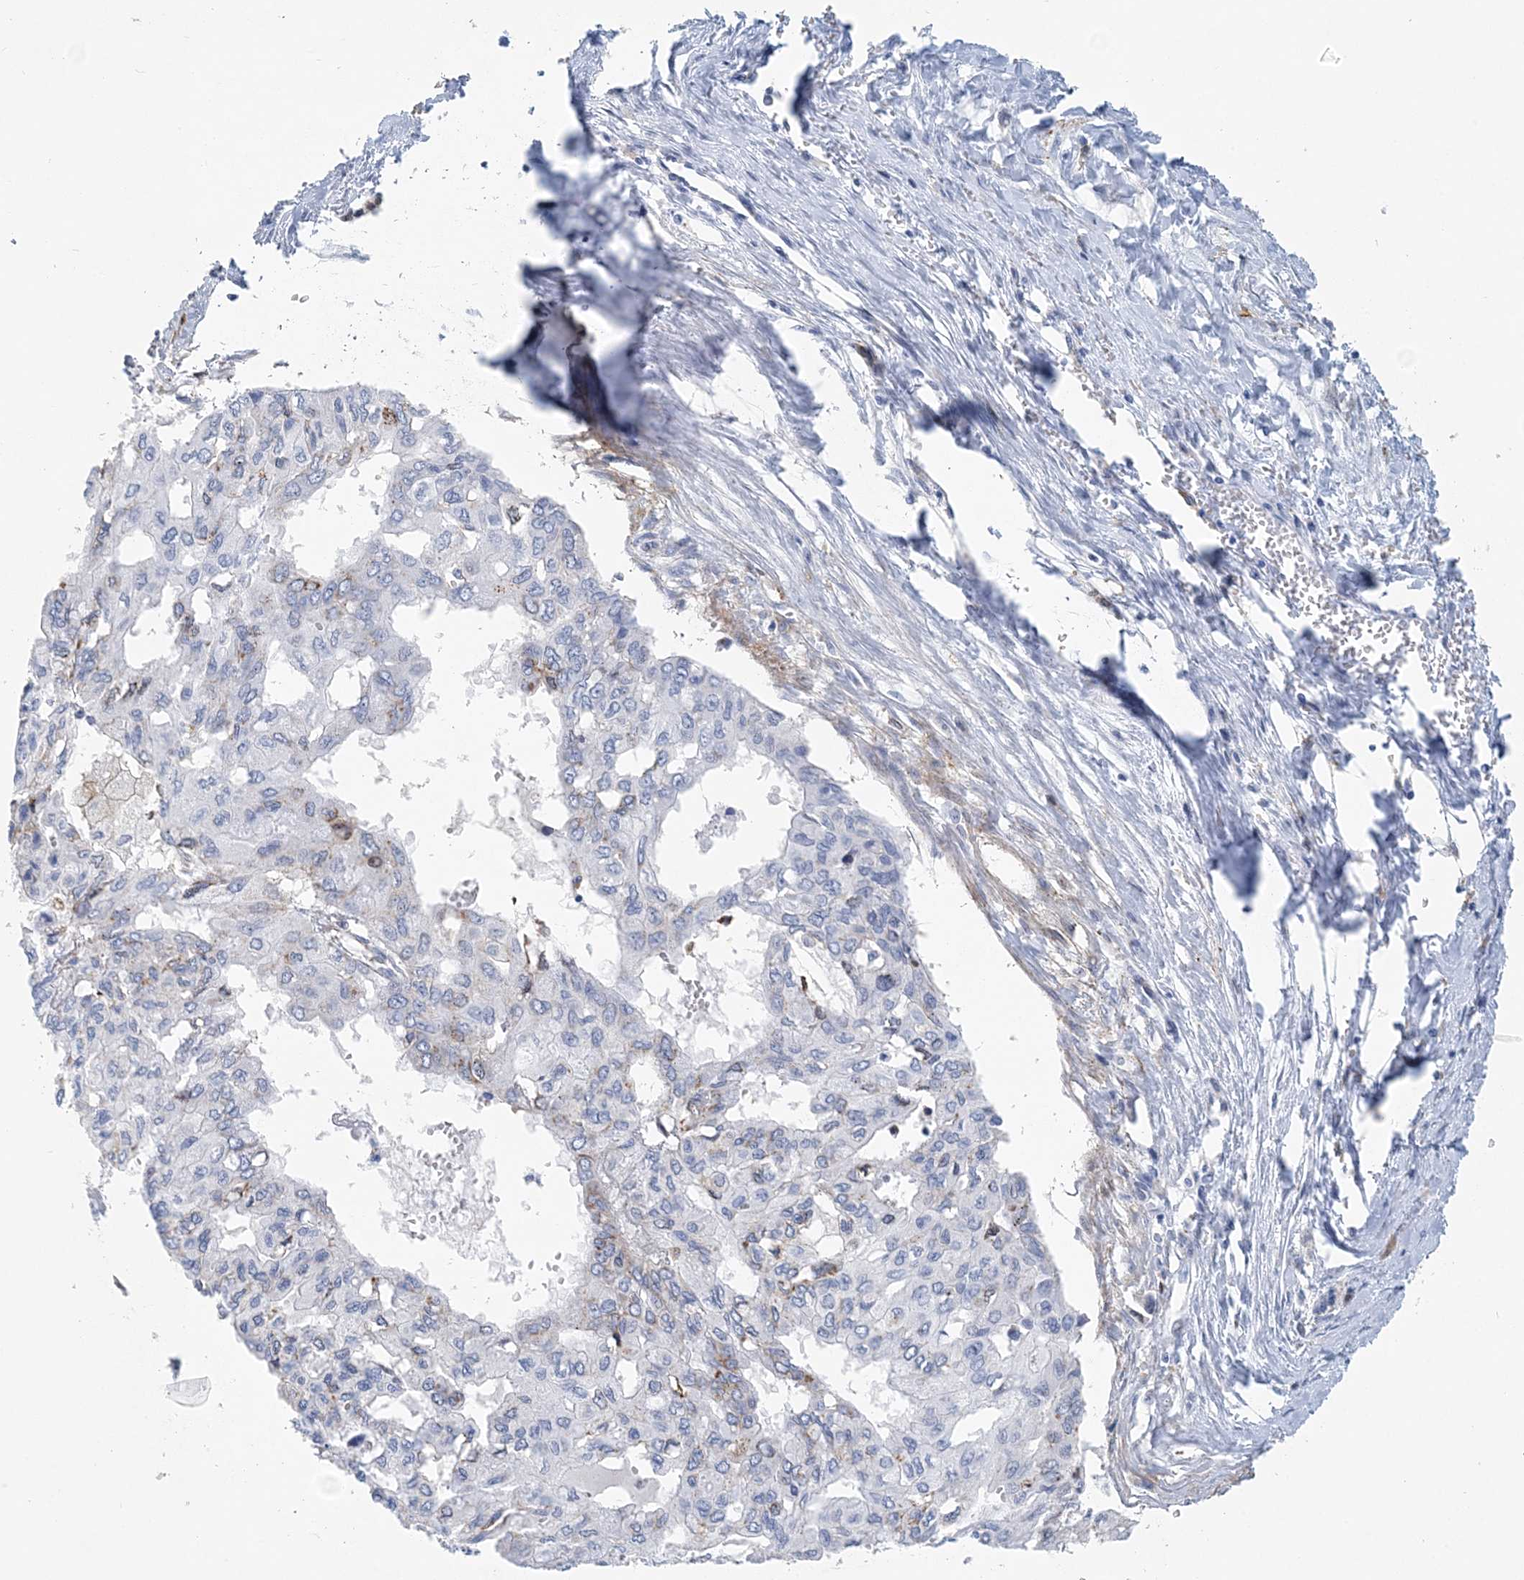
{"staining": {"intensity": "negative", "quantity": "none", "location": "none"}, "tissue": "pancreatic cancer", "cell_type": "Tumor cells", "image_type": "cancer", "snomed": [{"axis": "morphology", "description": "Adenocarcinoma, NOS"}, {"axis": "topography", "description": "Pancreas"}], "caption": "Tumor cells show no significant positivity in pancreatic cancer (adenocarcinoma).", "gene": "NKX6-1", "patient": {"sex": "male", "age": 51}}